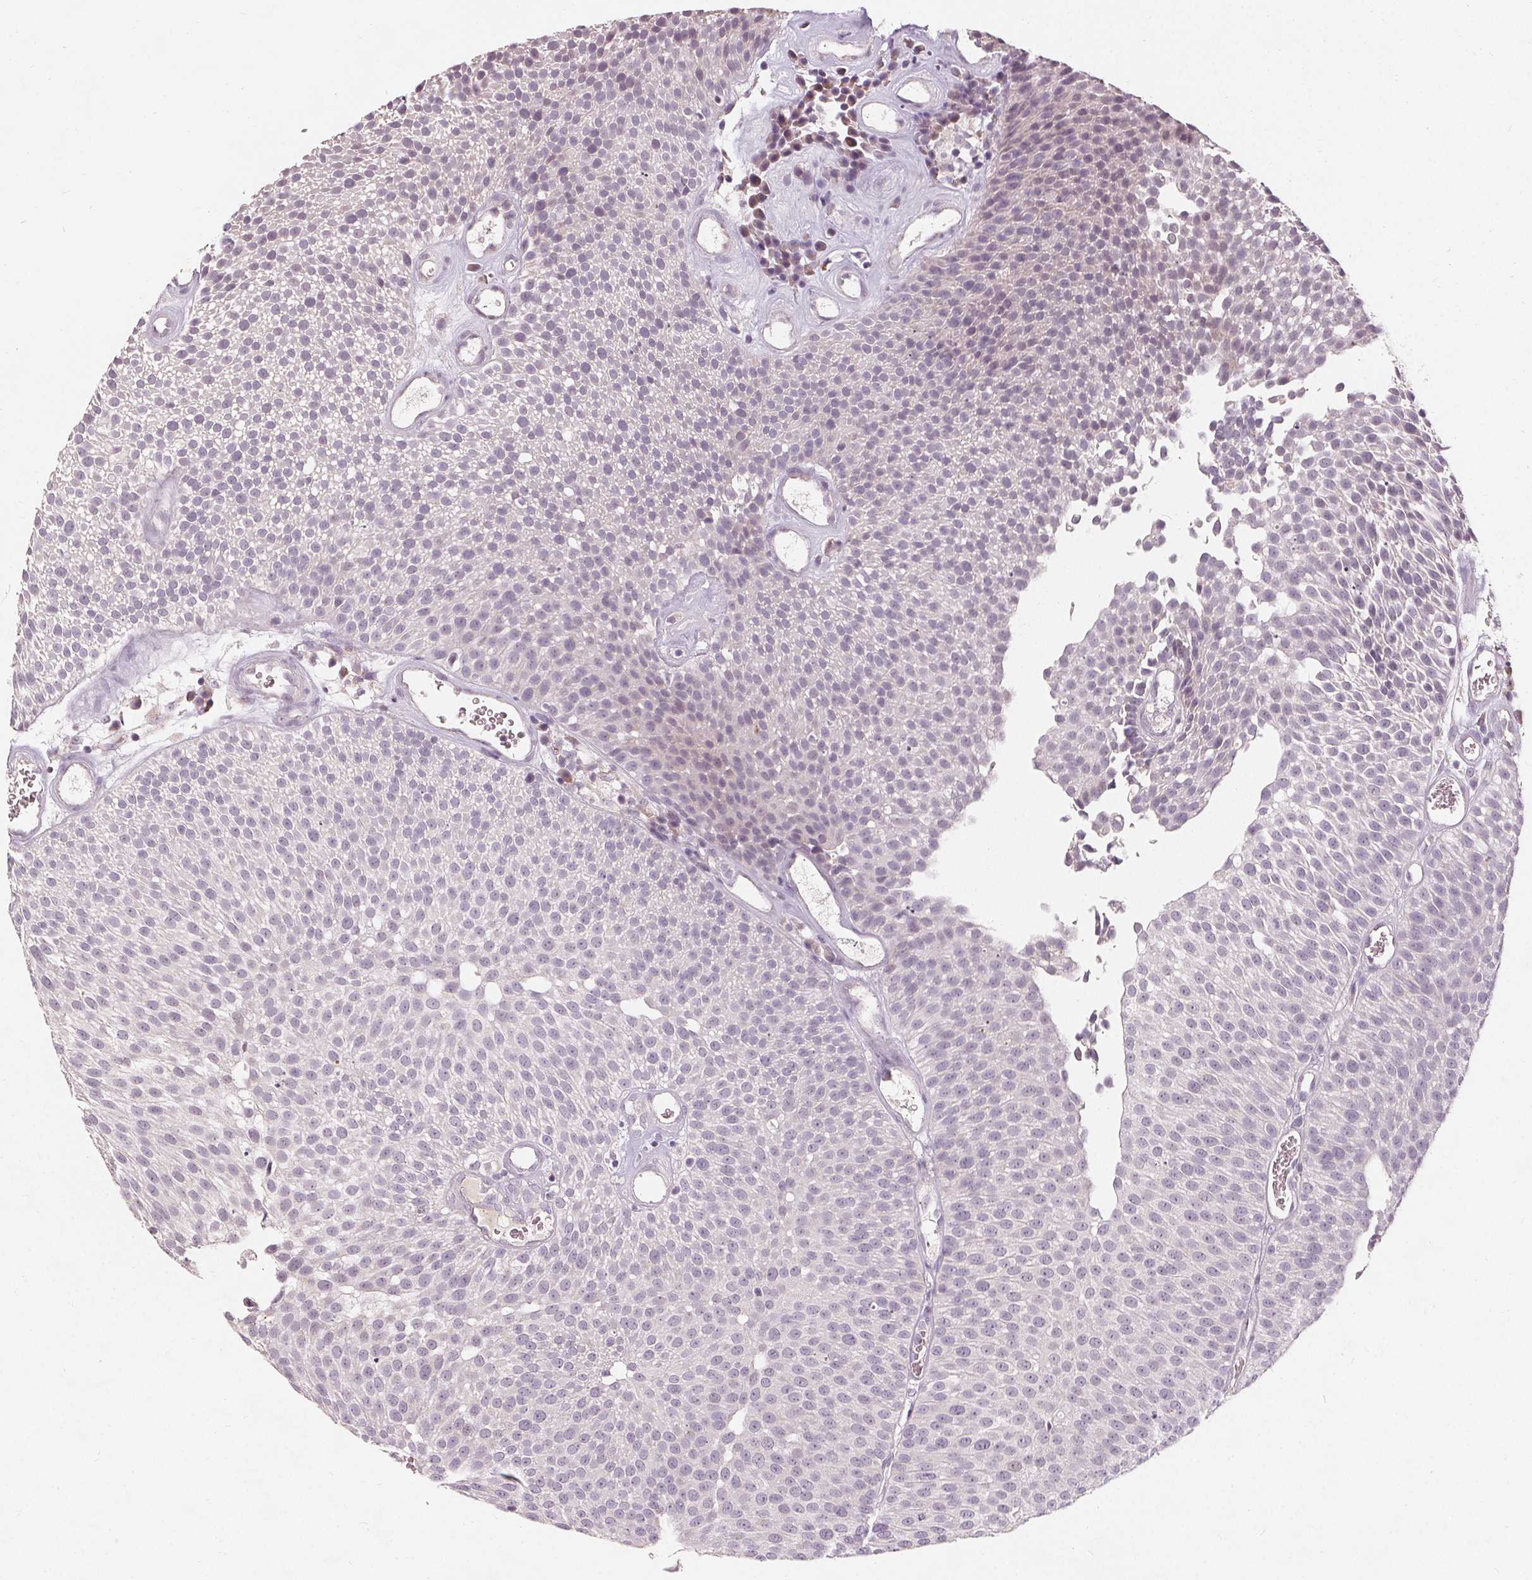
{"staining": {"intensity": "negative", "quantity": "none", "location": "none"}, "tissue": "urothelial cancer", "cell_type": "Tumor cells", "image_type": "cancer", "snomed": [{"axis": "morphology", "description": "Urothelial carcinoma, Low grade"}, {"axis": "topography", "description": "Urinary bladder"}], "caption": "The histopathology image shows no significant expression in tumor cells of low-grade urothelial carcinoma.", "gene": "TRIM60", "patient": {"sex": "female", "age": 79}}